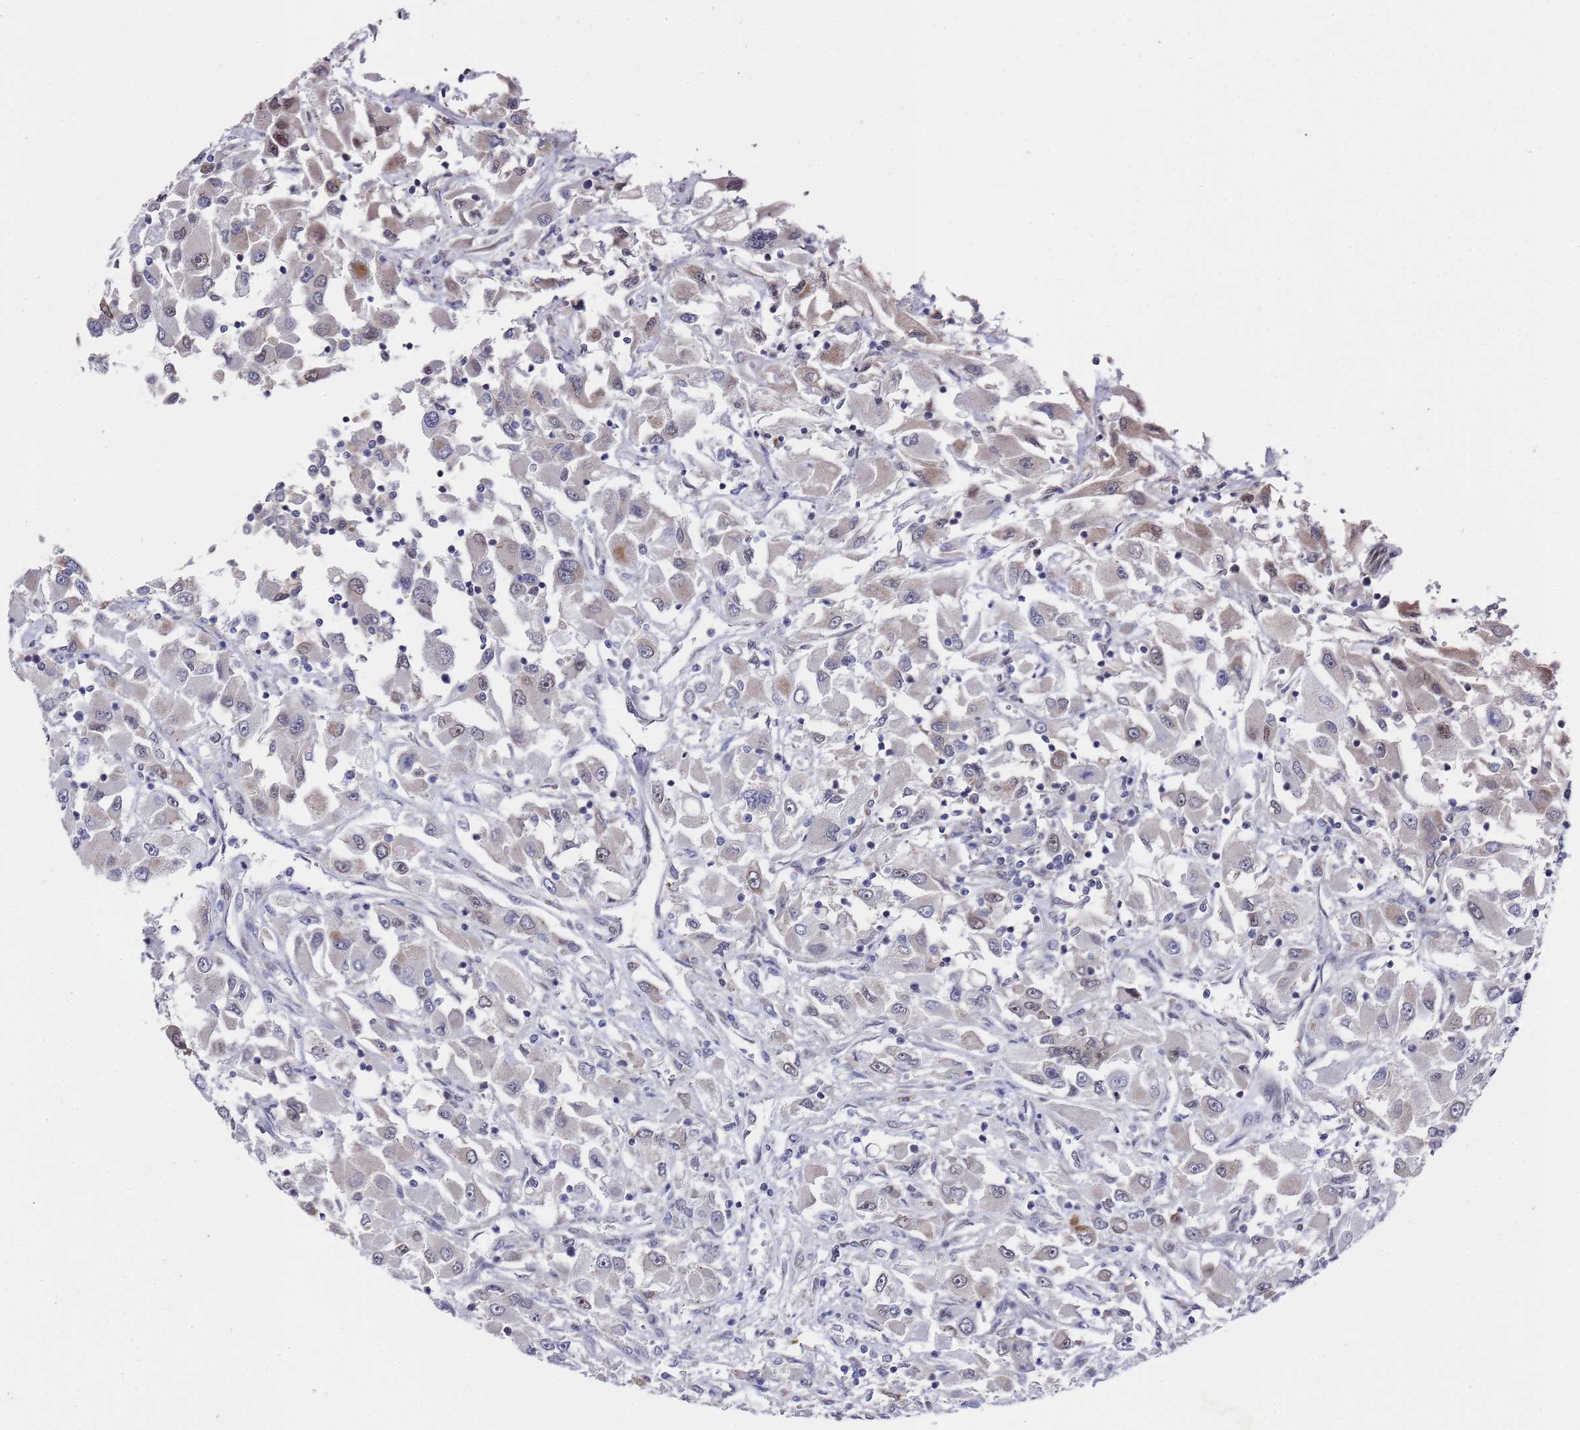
{"staining": {"intensity": "moderate", "quantity": "<25%", "location": "cytoplasmic/membranous"}, "tissue": "renal cancer", "cell_type": "Tumor cells", "image_type": "cancer", "snomed": [{"axis": "morphology", "description": "Adenocarcinoma, NOS"}, {"axis": "topography", "description": "Kidney"}], "caption": "Moderate cytoplasmic/membranous staining for a protein is appreciated in approximately <25% of tumor cells of renal cancer (adenocarcinoma) using immunohistochemistry.", "gene": "COPS6", "patient": {"sex": "female", "age": 52}}